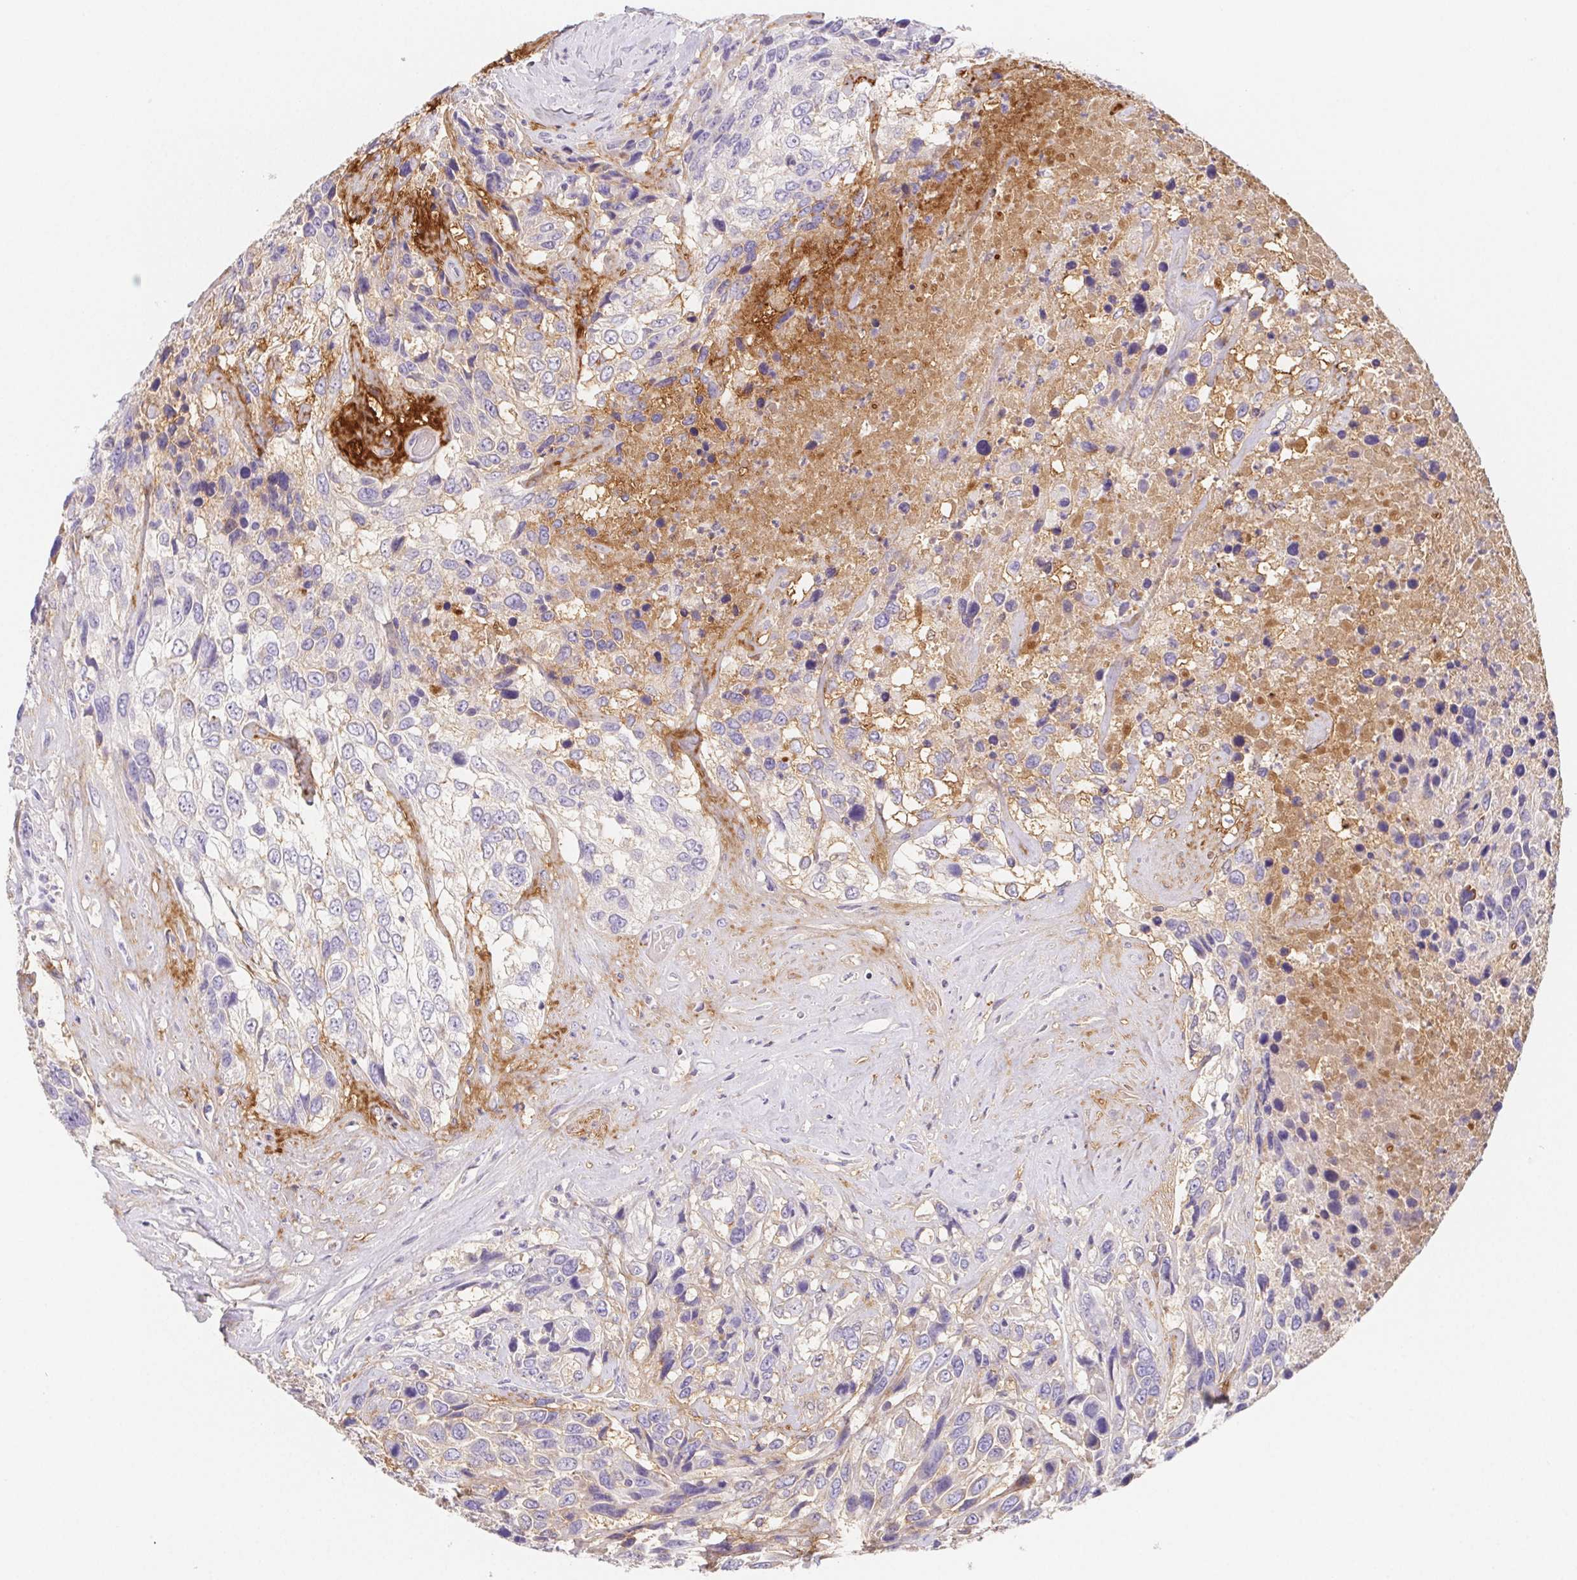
{"staining": {"intensity": "weak", "quantity": "<25%", "location": "cytoplasmic/membranous"}, "tissue": "urothelial cancer", "cell_type": "Tumor cells", "image_type": "cancer", "snomed": [{"axis": "morphology", "description": "Urothelial carcinoma, High grade"}, {"axis": "topography", "description": "Urinary bladder"}], "caption": "Tumor cells are negative for protein expression in human urothelial carcinoma (high-grade).", "gene": "ITIH2", "patient": {"sex": "female", "age": 70}}